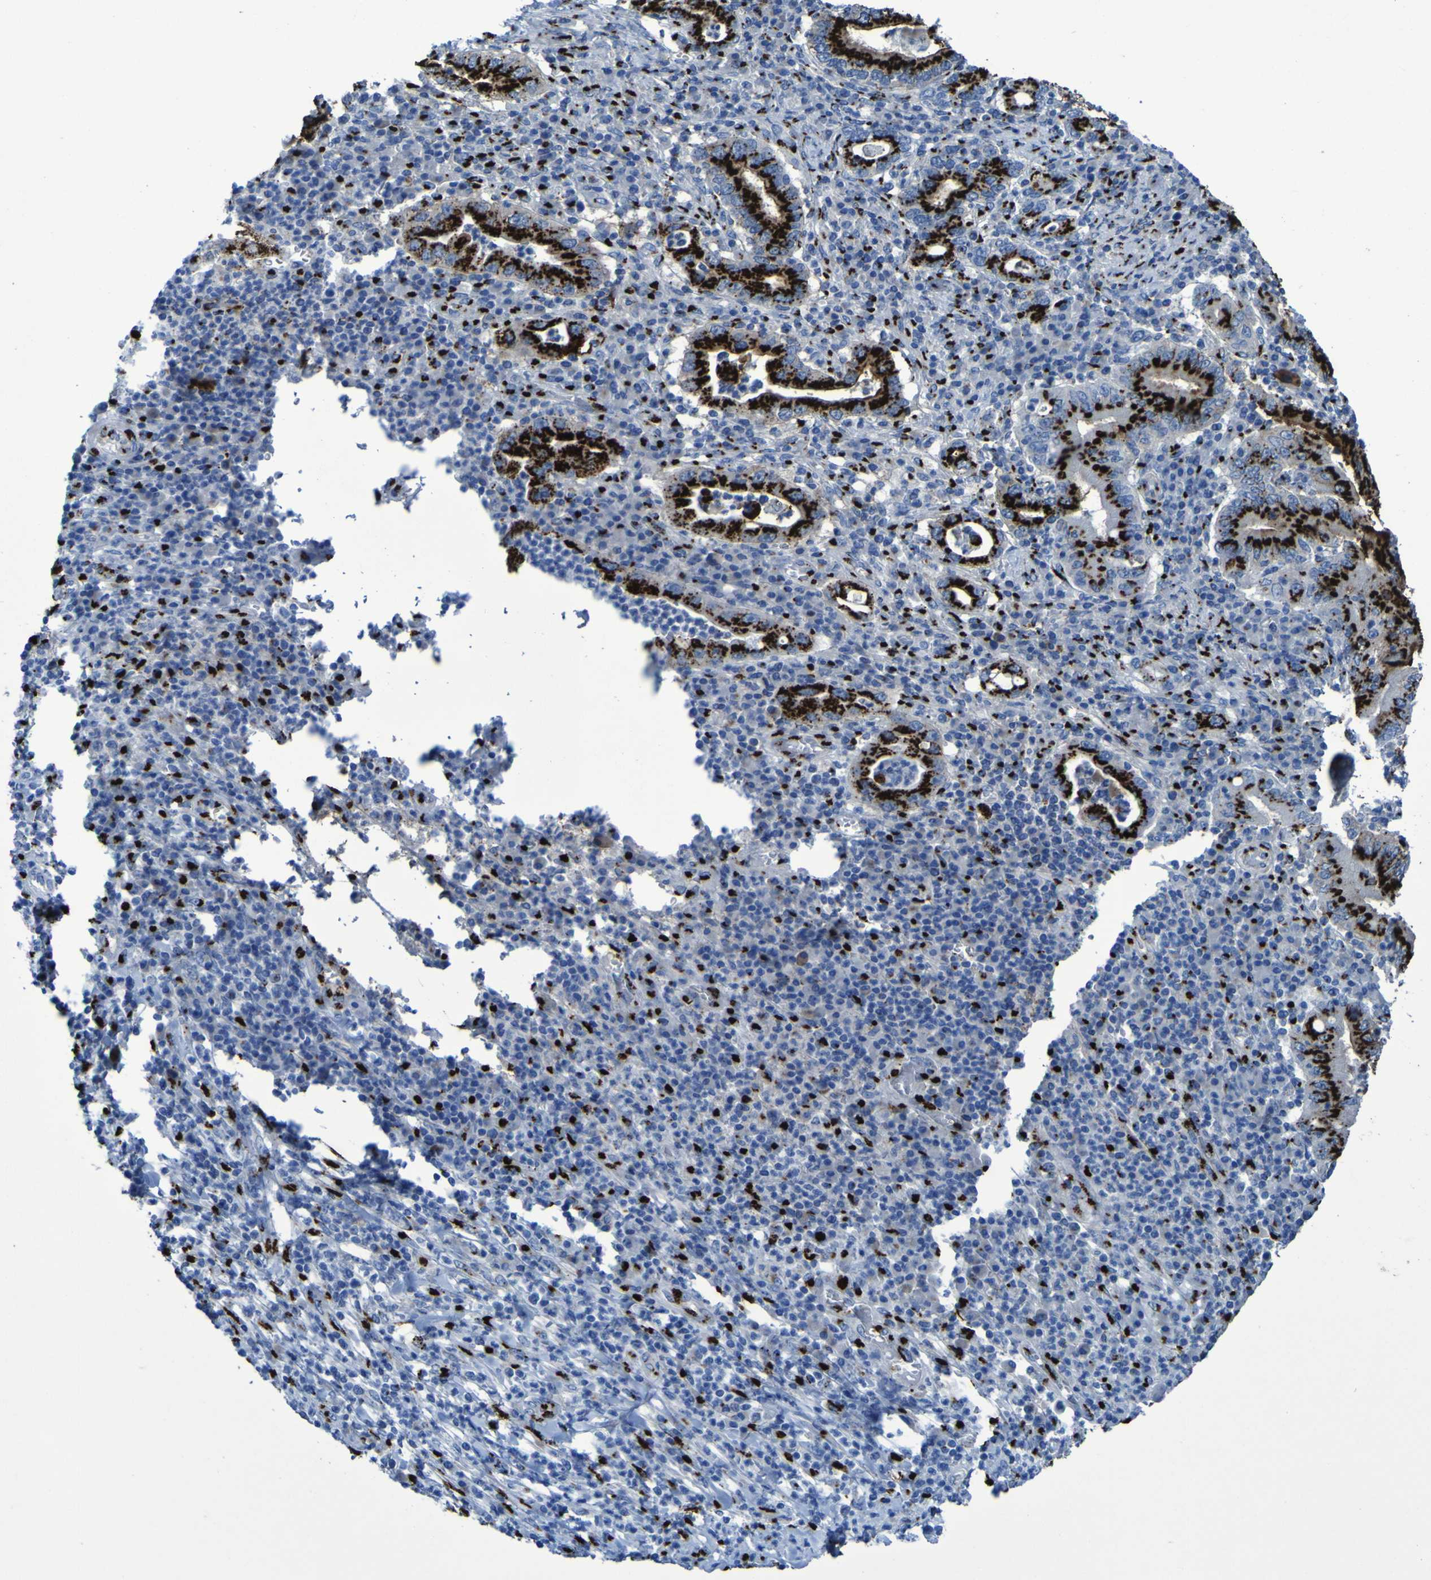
{"staining": {"intensity": "strong", "quantity": ">75%", "location": "cytoplasmic/membranous"}, "tissue": "stomach cancer", "cell_type": "Tumor cells", "image_type": "cancer", "snomed": [{"axis": "morphology", "description": "Normal tissue, NOS"}, {"axis": "morphology", "description": "Adenocarcinoma, NOS"}, {"axis": "topography", "description": "Esophagus"}, {"axis": "topography", "description": "Stomach, upper"}, {"axis": "topography", "description": "Peripheral nerve tissue"}], "caption": "The photomicrograph reveals staining of stomach adenocarcinoma, revealing strong cytoplasmic/membranous protein positivity (brown color) within tumor cells.", "gene": "GOLM1", "patient": {"sex": "male", "age": 62}}